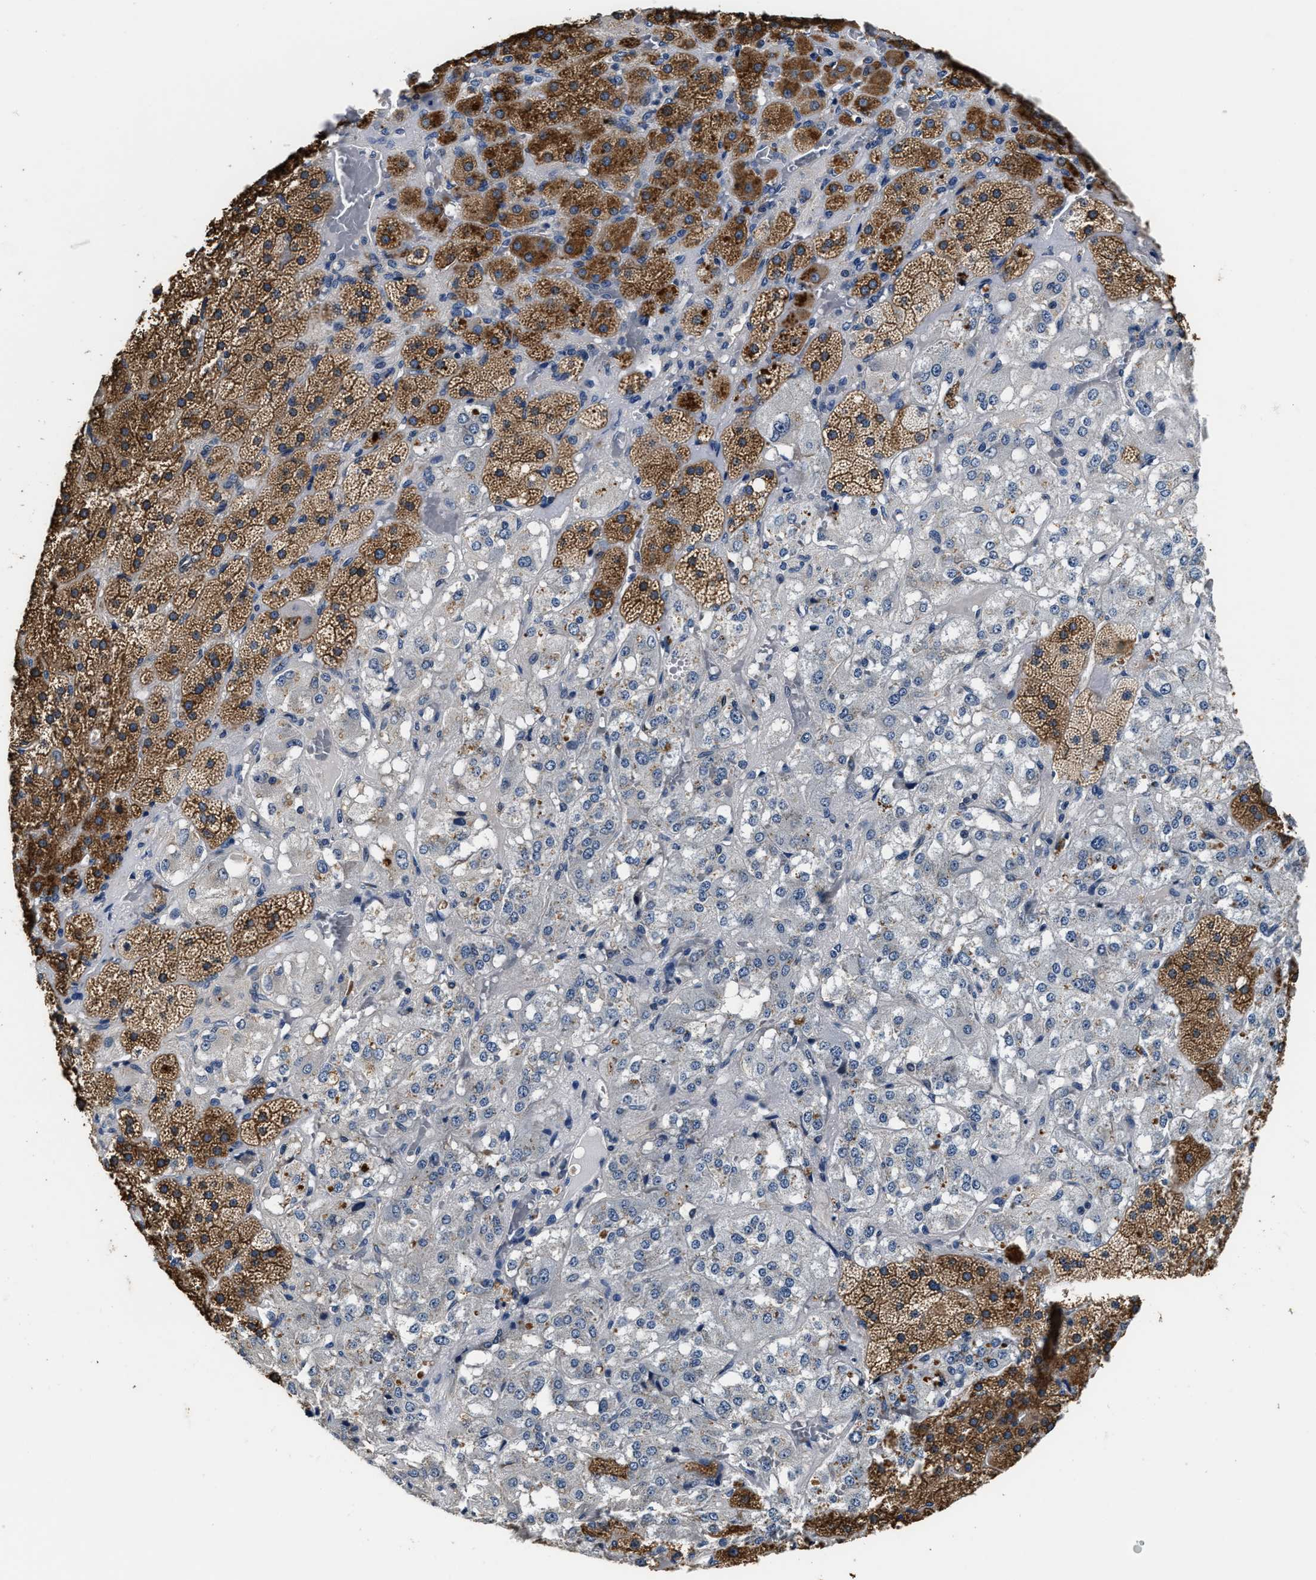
{"staining": {"intensity": "moderate", "quantity": ">75%", "location": "cytoplasmic/membranous"}, "tissue": "adrenal gland", "cell_type": "Glandular cells", "image_type": "normal", "snomed": [{"axis": "morphology", "description": "Normal tissue, NOS"}, {"axis": "topography", "description": "Adrenal gland"}], "caption": "Approximately >75% of glandular cells in unremarkable adrenal gland reveal moderate cytoplasmic/membranous protein expression as visualized by brown immunohistochemical staining.", "gene": "ANKIB1", "patient": {"sex": "male", "age": 57}}